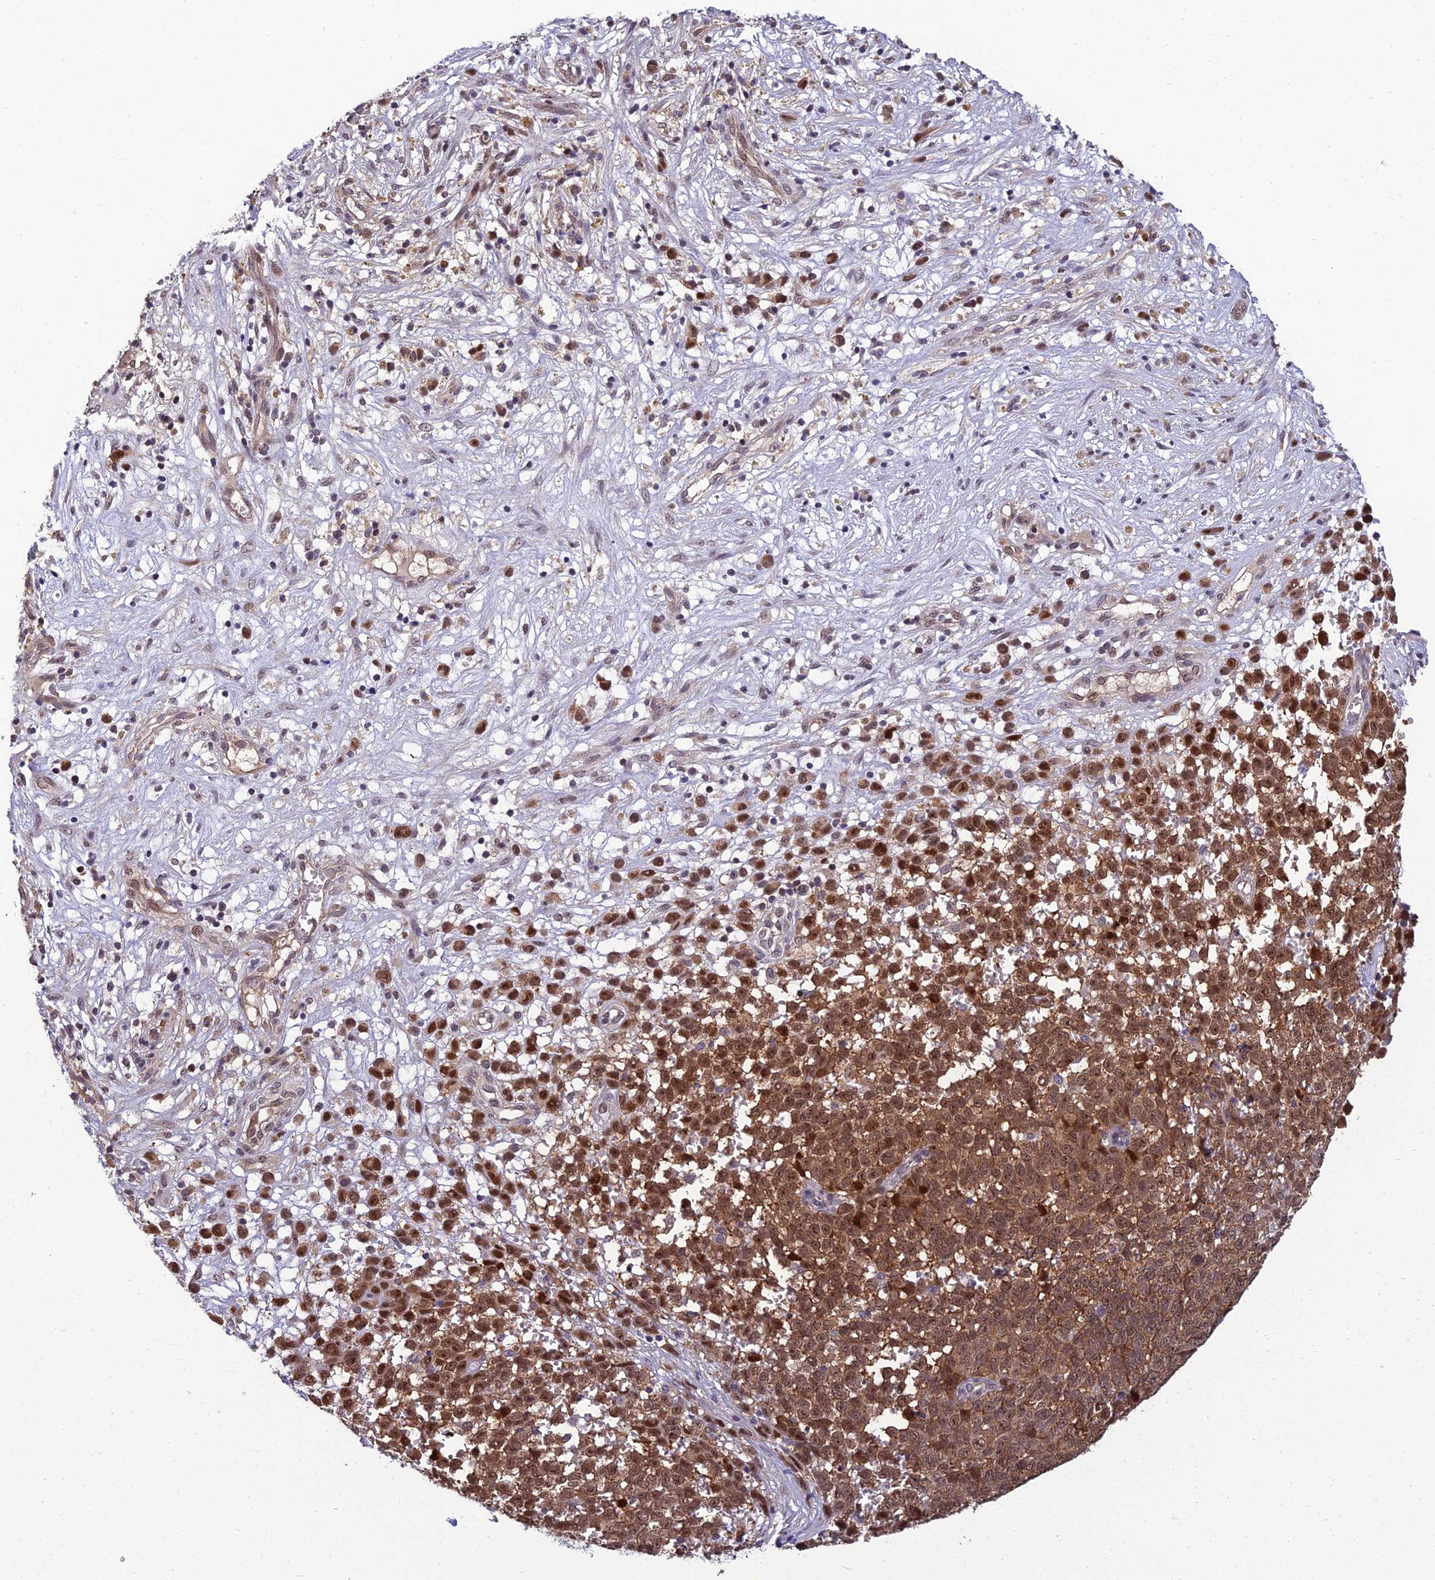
{"staining": {"intensity": "moderate", "quantity": ">75%", "location": "cytoplasmic/membranous,nuclear"}, "tissue": "melanoma", "cell_type": "Tumor cells", "image_type": "cancer", "snomed": [{"axis": "morphology", "description": "Malignant melanoma, NOS"}, {"axis": "topography", "description": "Nose, NOS"}], "caption": "Immunohistochemical staining of melanoma demonstrates medium levels of moderate cytoplasmic/membranous and nuclear protein expression in about >75% of tumor cells.", "gene": "GRWD1", "patient": {"sex": "female", "age": 48}}